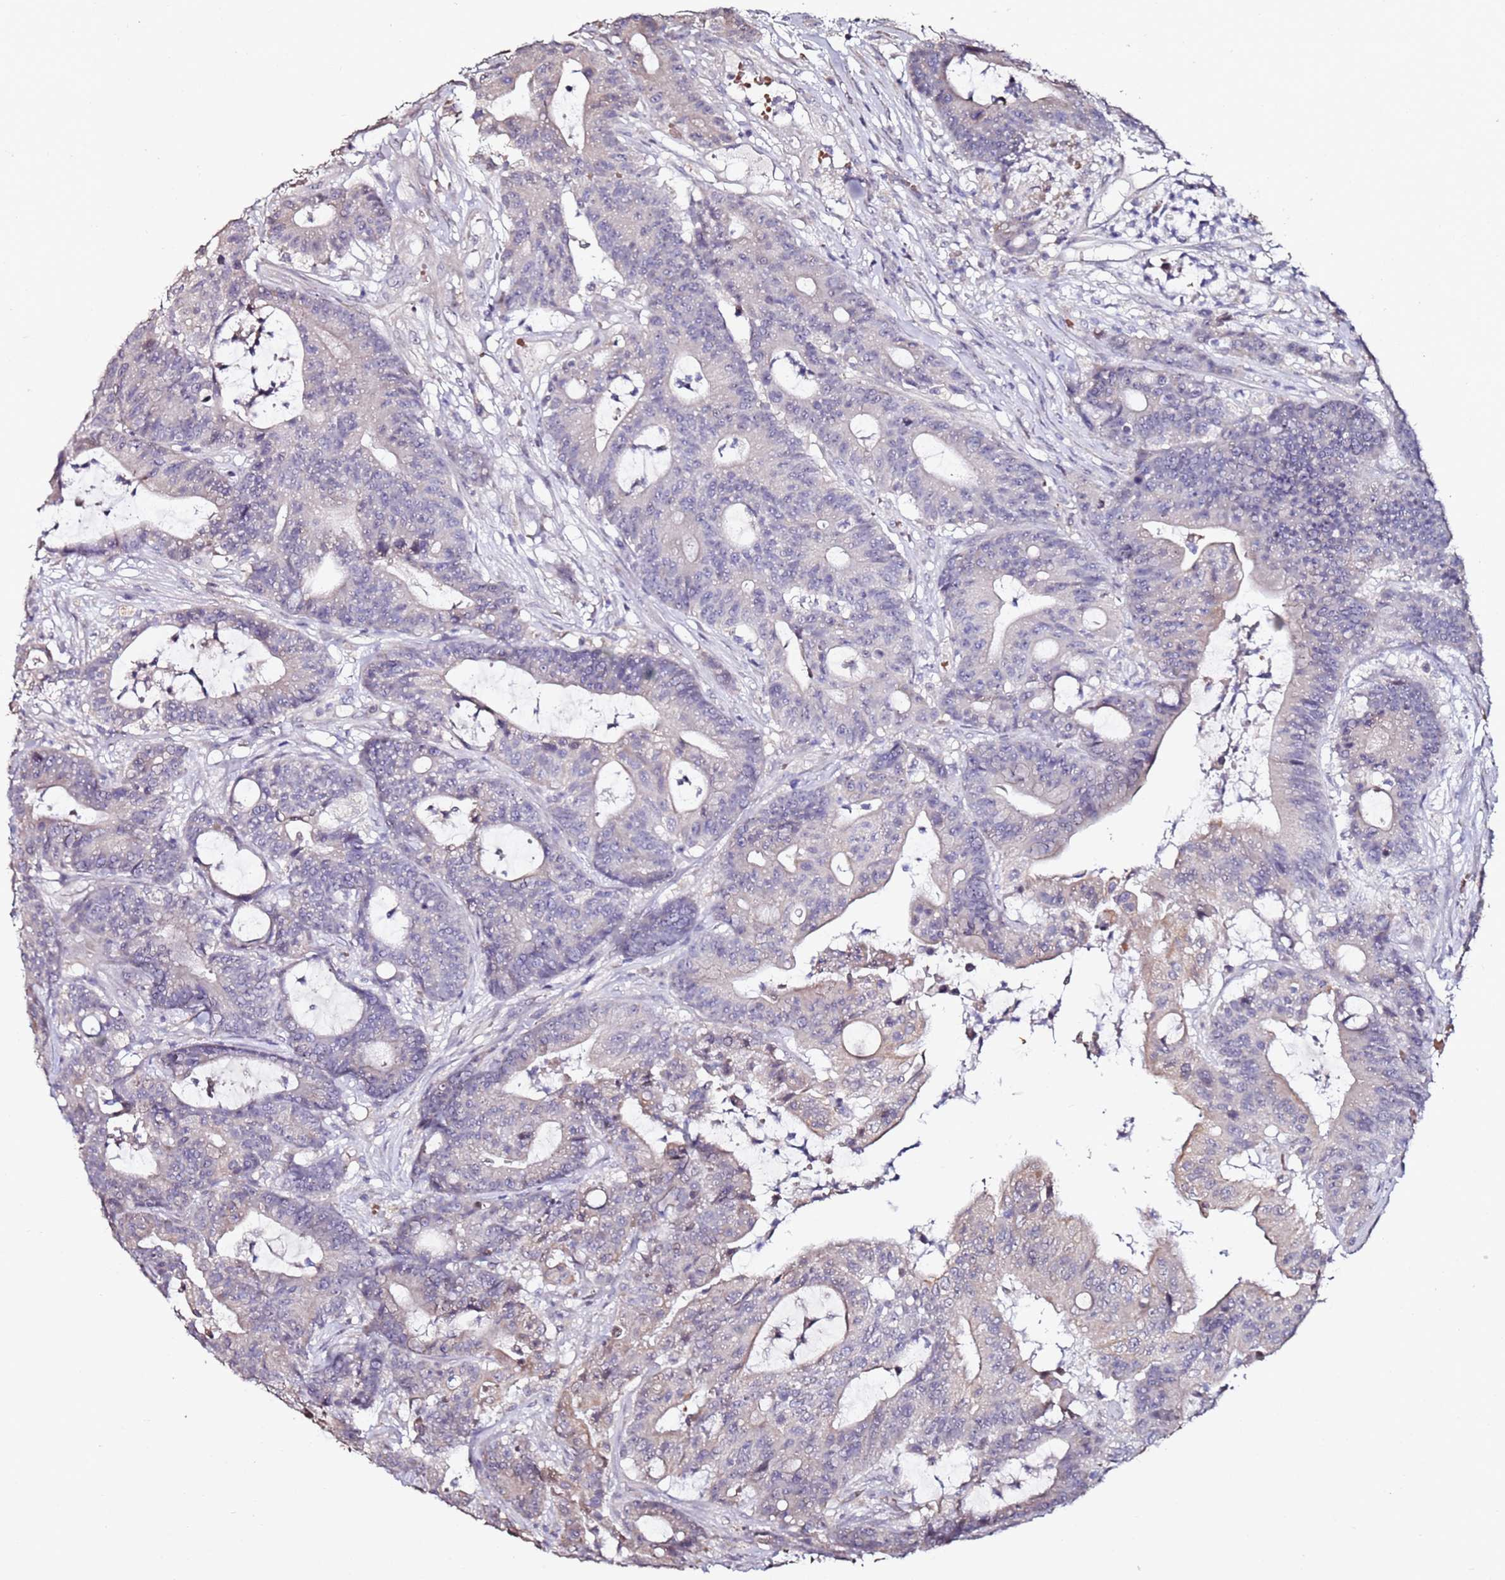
{"staining": {"intensity": "negative", "quantity": "none", "location": "none"}, "tissue": "colorectal cancer", "cell_type": "Tumor cells", "image_type": "cancer", "snomed": [{"axis": "morphology", "description": "Adenocarcinoma, NOS"}, {"axis": "topography", "description": "Colon"}], "caption": "This is an immunohistochemistry (IHC) photomicrograph of colorectal cancer. There is no positivity in tumor cells.", "gene": "C3orf80", "patient": {"sex": "female", "age": 84}}